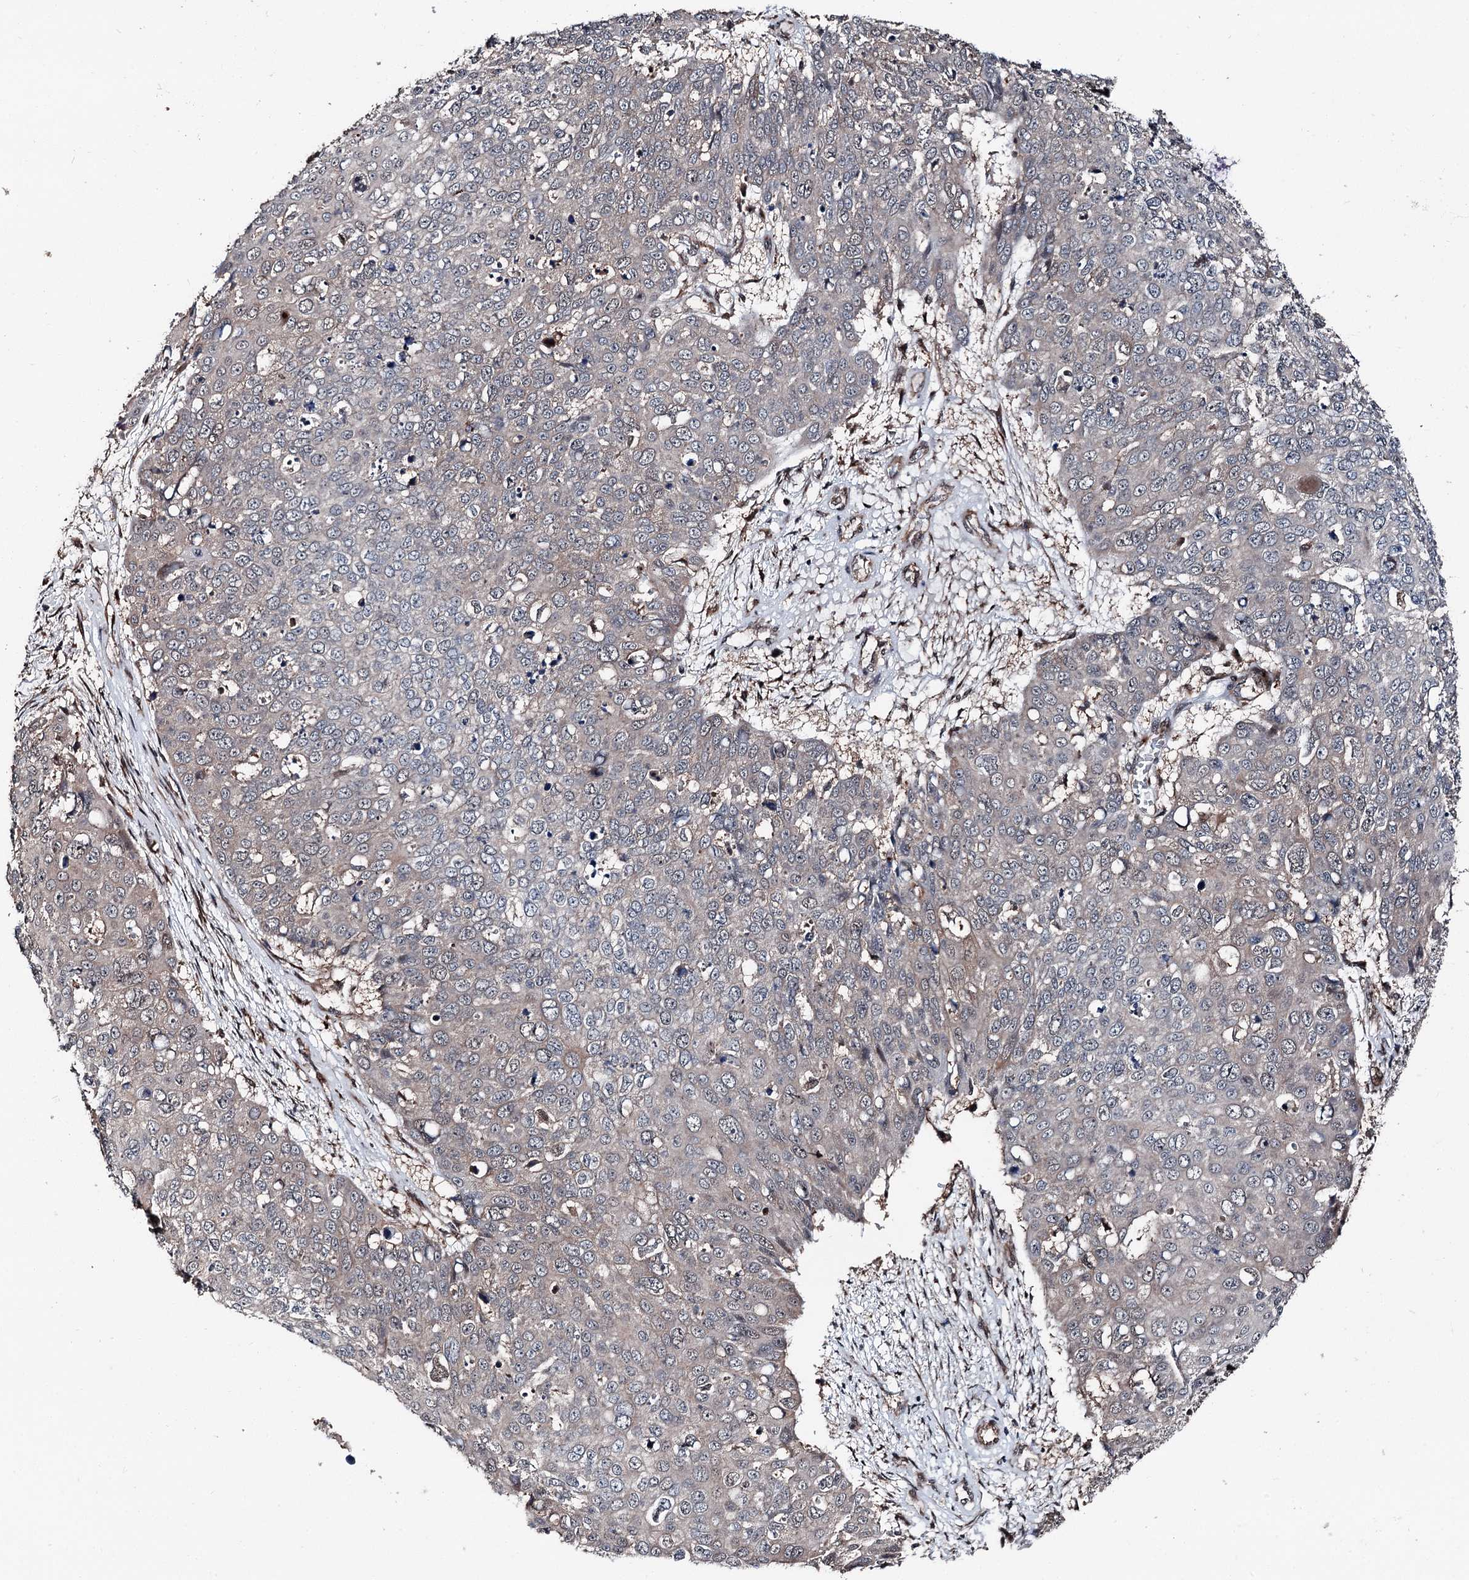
{"staining": {"intensity": "negative", "quantity": "none", "location": "none"}, "tissue": "skin cancer", "cell_type": "Tumor cells", "image_type": "cancer", "snomed": [{"axis": "morphology", "description": "Squamous cell carcinoma, NOS"}, {"axis": "topography", "description": "Skin"}], "caption": "Immunohistochemical staining of human squamous cell carcinoma (skin) shows no significant expression in tumor cells.", "gene": "PSMD13", "patient": {"sex": "male", "age": 71}}